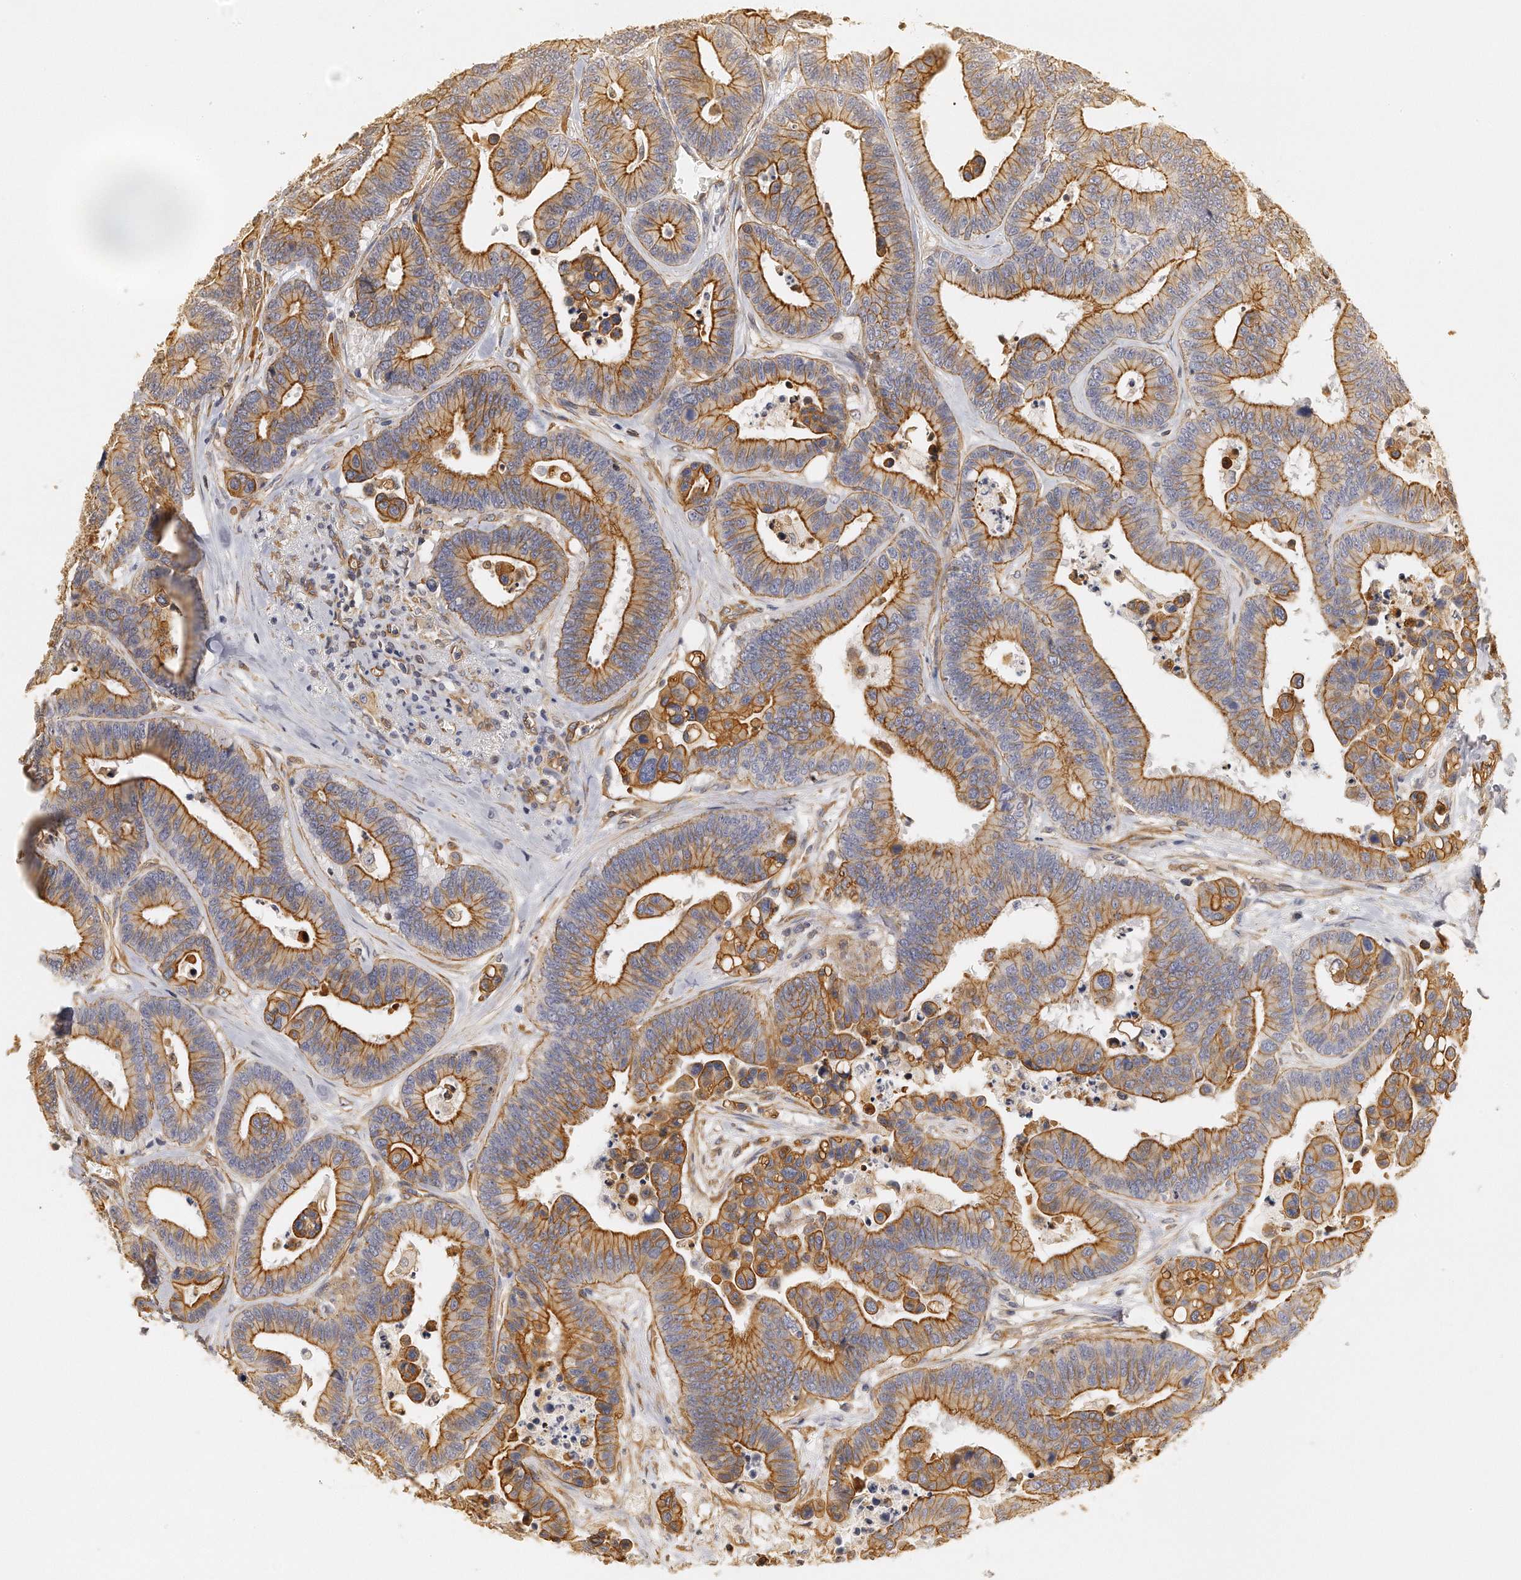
{"staining": {"intensity": "moderate", "quantity": ">75%", "location": "cytoplasmic/membranous"}, "tissue": "colorectal cancer", "cell_type": "Tumor cells", "image_type": "cancer", "snomed": [{"axis": "morphology", "description": "Adenocarcinoma, NOS"}, {"axis": "topography", "description": "Colon"}], "caption": "A micrograph showing moderate cytoplasmic/membranous staining in approximately >75% of tumor cells in adenocarcinoma (colorectal), as visualized by brown immunohistochemical staining.", "gene": "CHST7", "patient": {"sex": "male", "age": 82}}